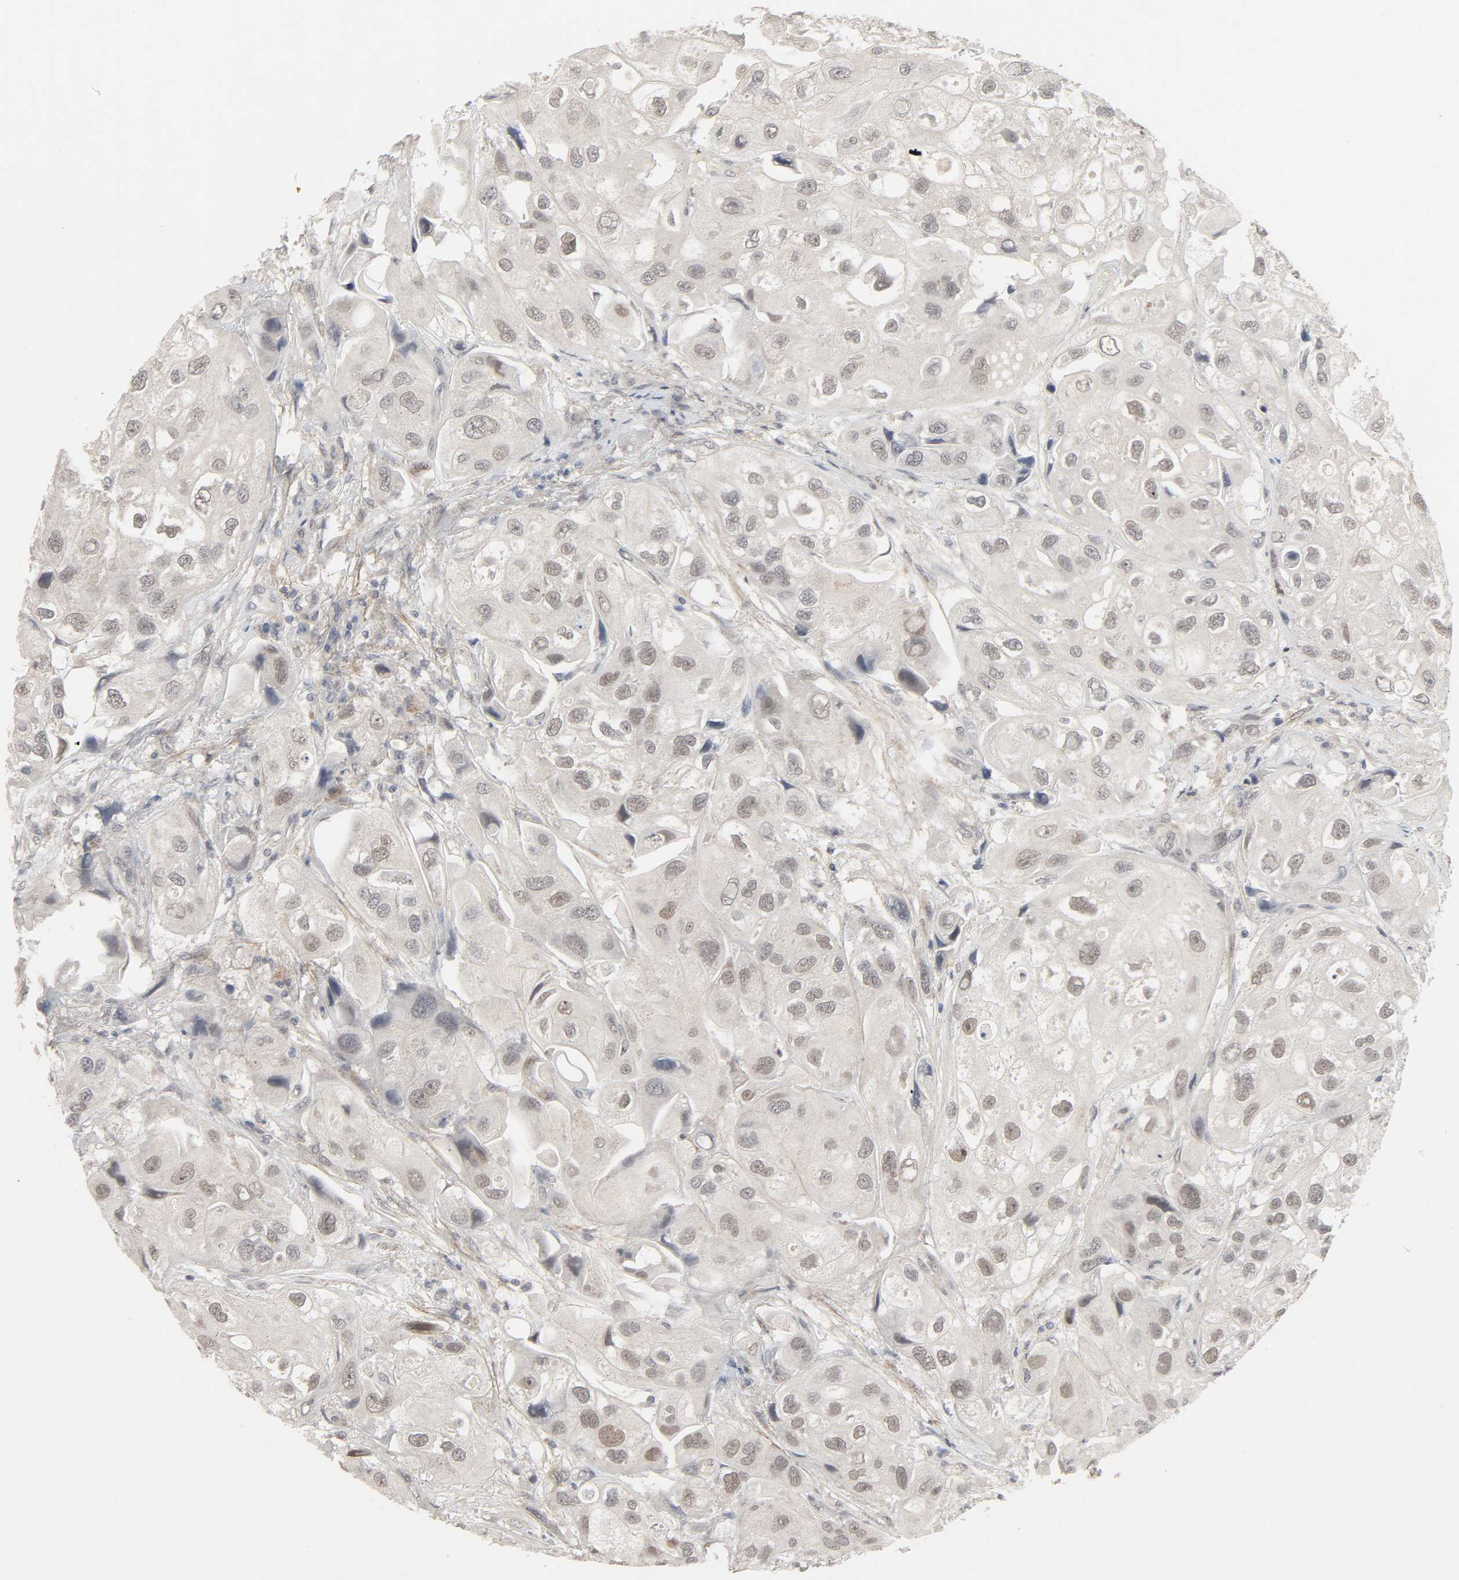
{"staining": {"intensity": "negative", "quantity": "none", "location": "none"}, "tissue": "urothelial cancer", "cell_type": "Tumor cells", "image_type": "cancer", "snomed": [{"axis": "morphology", "description": "Urothelial carcinoma, High grade"}, {"axis": "topography", "description": "Urinary bladder"}], "caption": "Immunohistochemical staining of high-grade urothelial carcinoma shows no significant staining in tumor cells.", "gene": "ZNF222", "patient": {"sex": "female", "age": 64}}